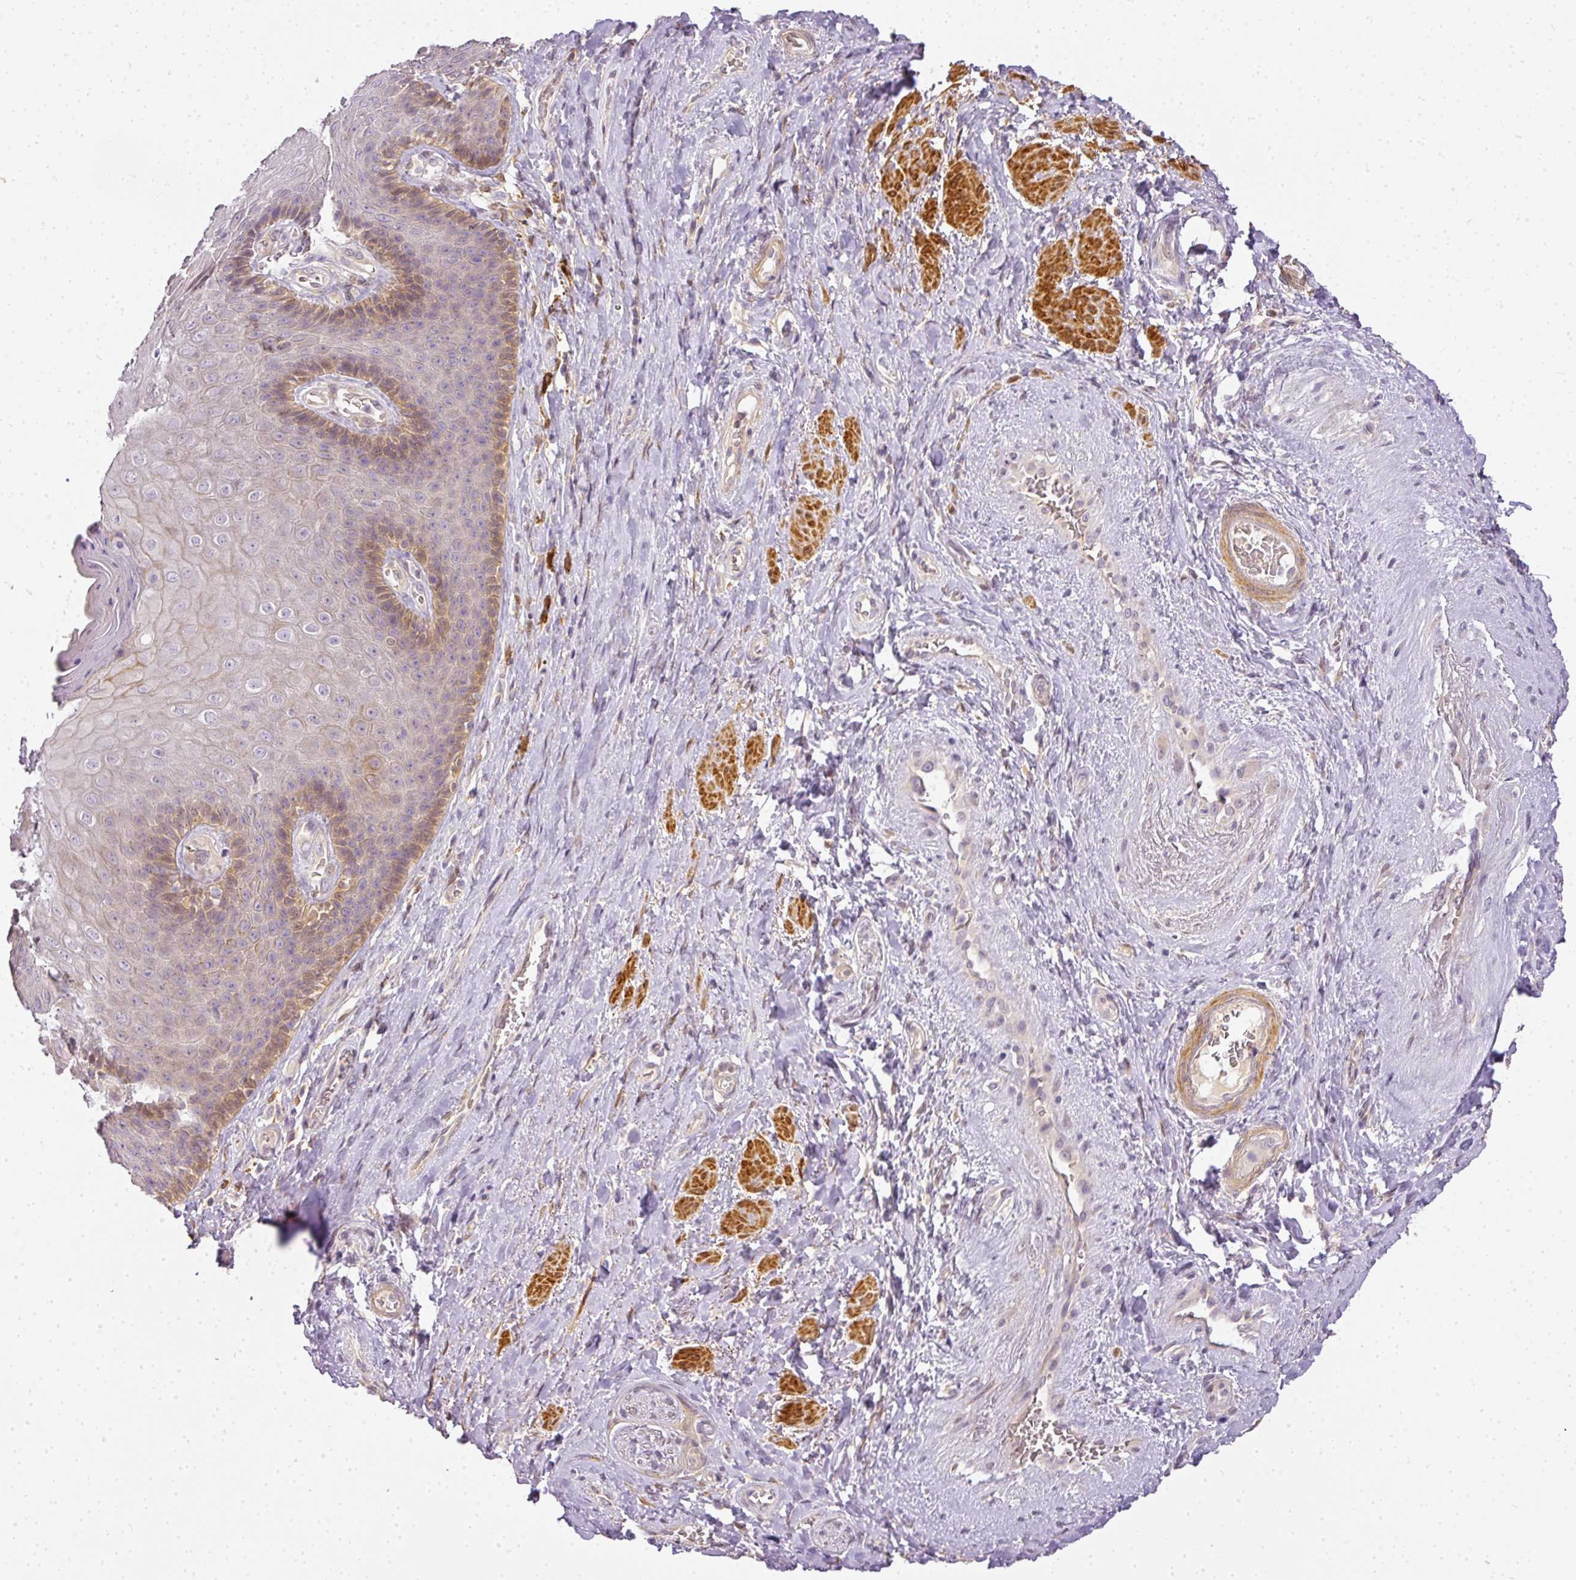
{"staining": {"intensity": "moderate", "quantity": "25%-75%", "location": "cytoplasmic/membranous"}, "tissue": "skin", "cell_type": "Epidermal cells", "image_type": "normal", "snomed": [{"axis": "morphology", "description": "Normal tissue, NOS"}, {"axis": "topography", "description": "Anal"}, {"axis": "topography", "description": "Peripheral nerve tissue"}], "caption": "Skin stained for a protein (brown) displays moderate cytoplasmic/membranous positive expression in approximately 25%-75% of epidermal cells.", "gene": "ADH5", "patient": {"sex": "male", "age": 53}}